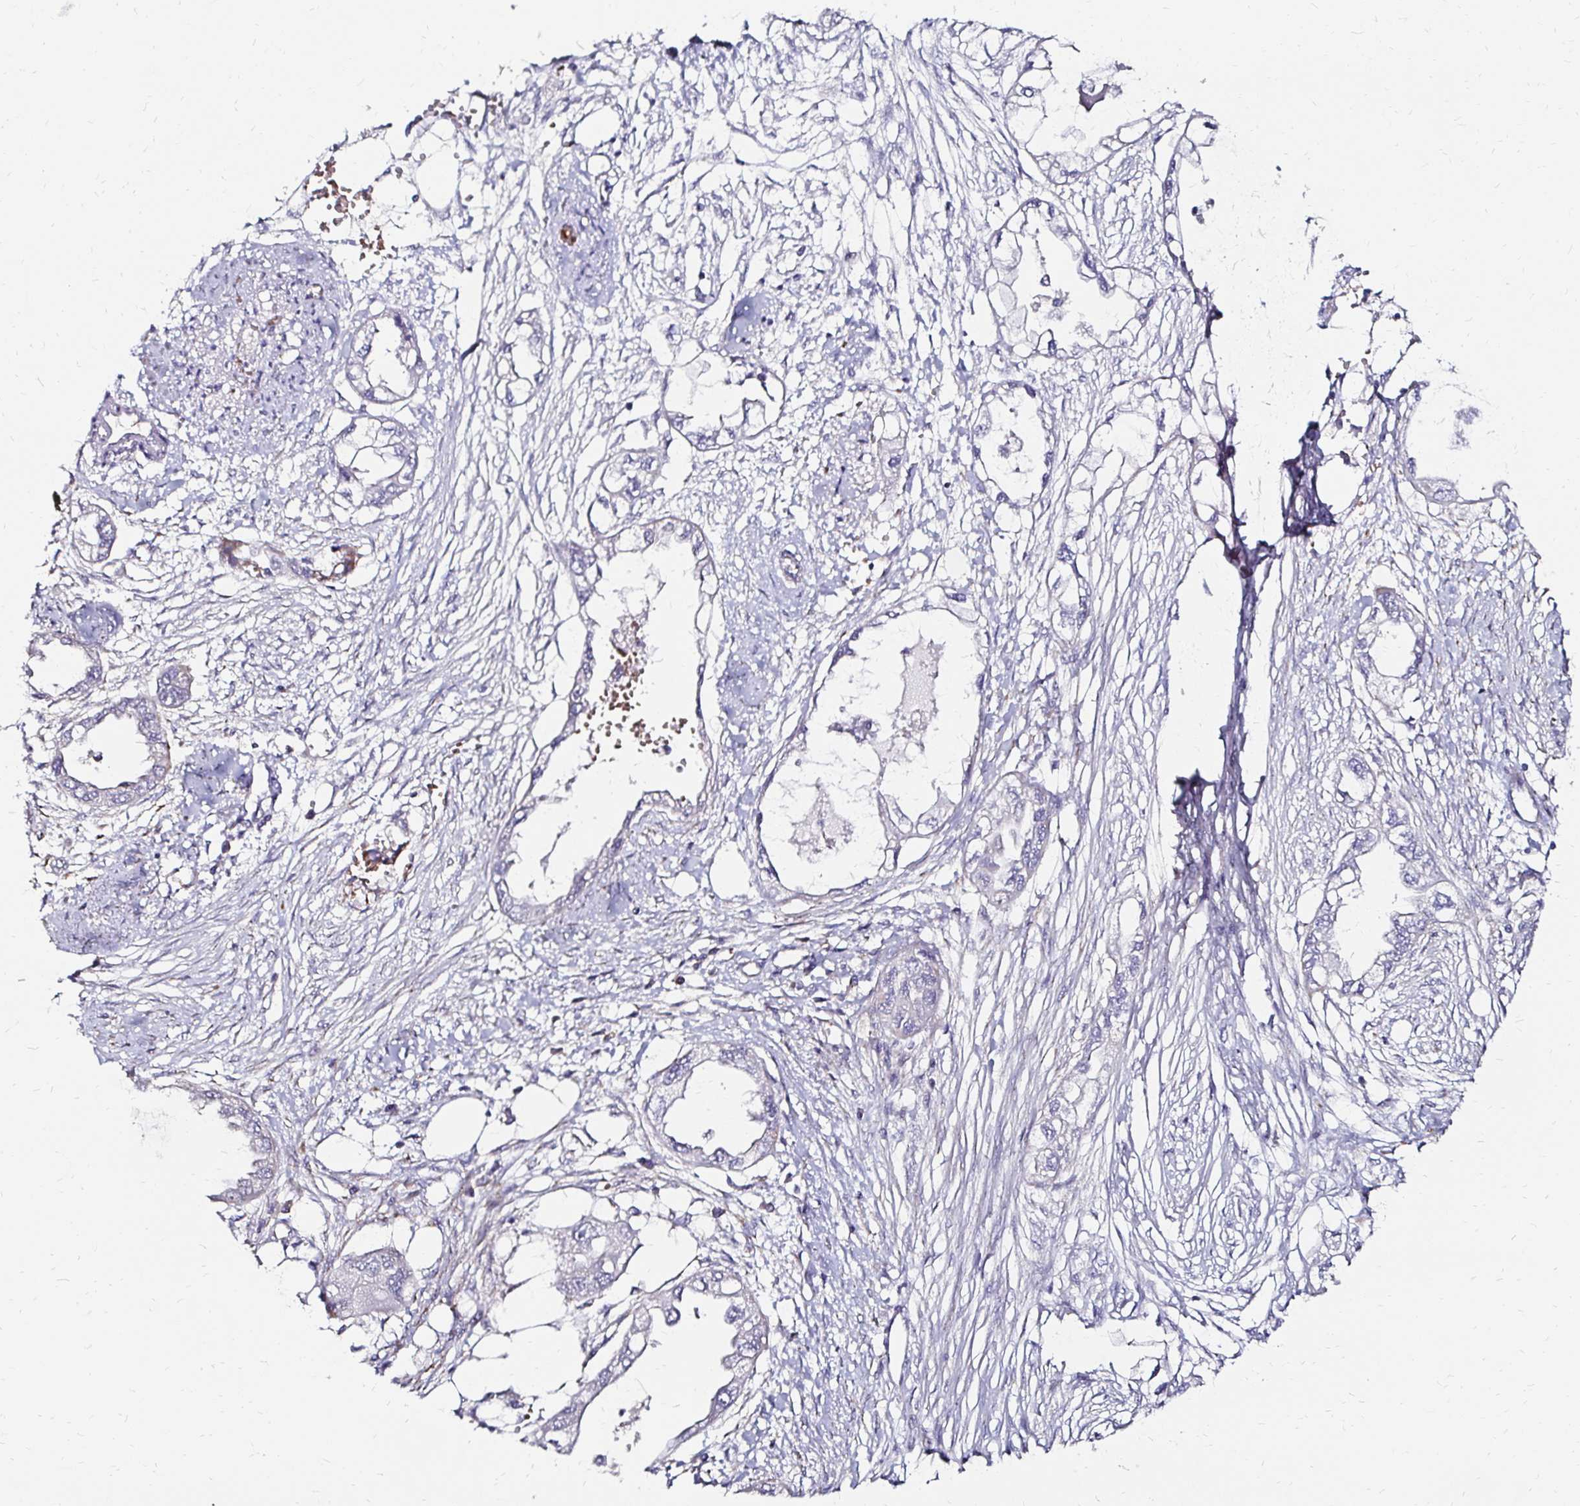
{"staining": {"intensity": "negative", "quantity": "none", "location": "none"}, "tissue": "endometrial cancer", "cell_type": "Tumor cells", "image_type": "cancer", "snomed": [{"axis": "morphology", "description": "Adenocarcinoma, NOS"}, {"axis": "morphology", "description": "Adenocarcinoma, metastatic, NOS"}, {"axis": "topography", "description": "Adipose tissue"}, {"axis": "topography", "description": "Endometrium"}], "caption": "This is an IHC histopathology image of endometrial cancer. There is no expression in tumor cells.", "gene": "IDUA", "patient": {"sex": "female", "age": 67}}